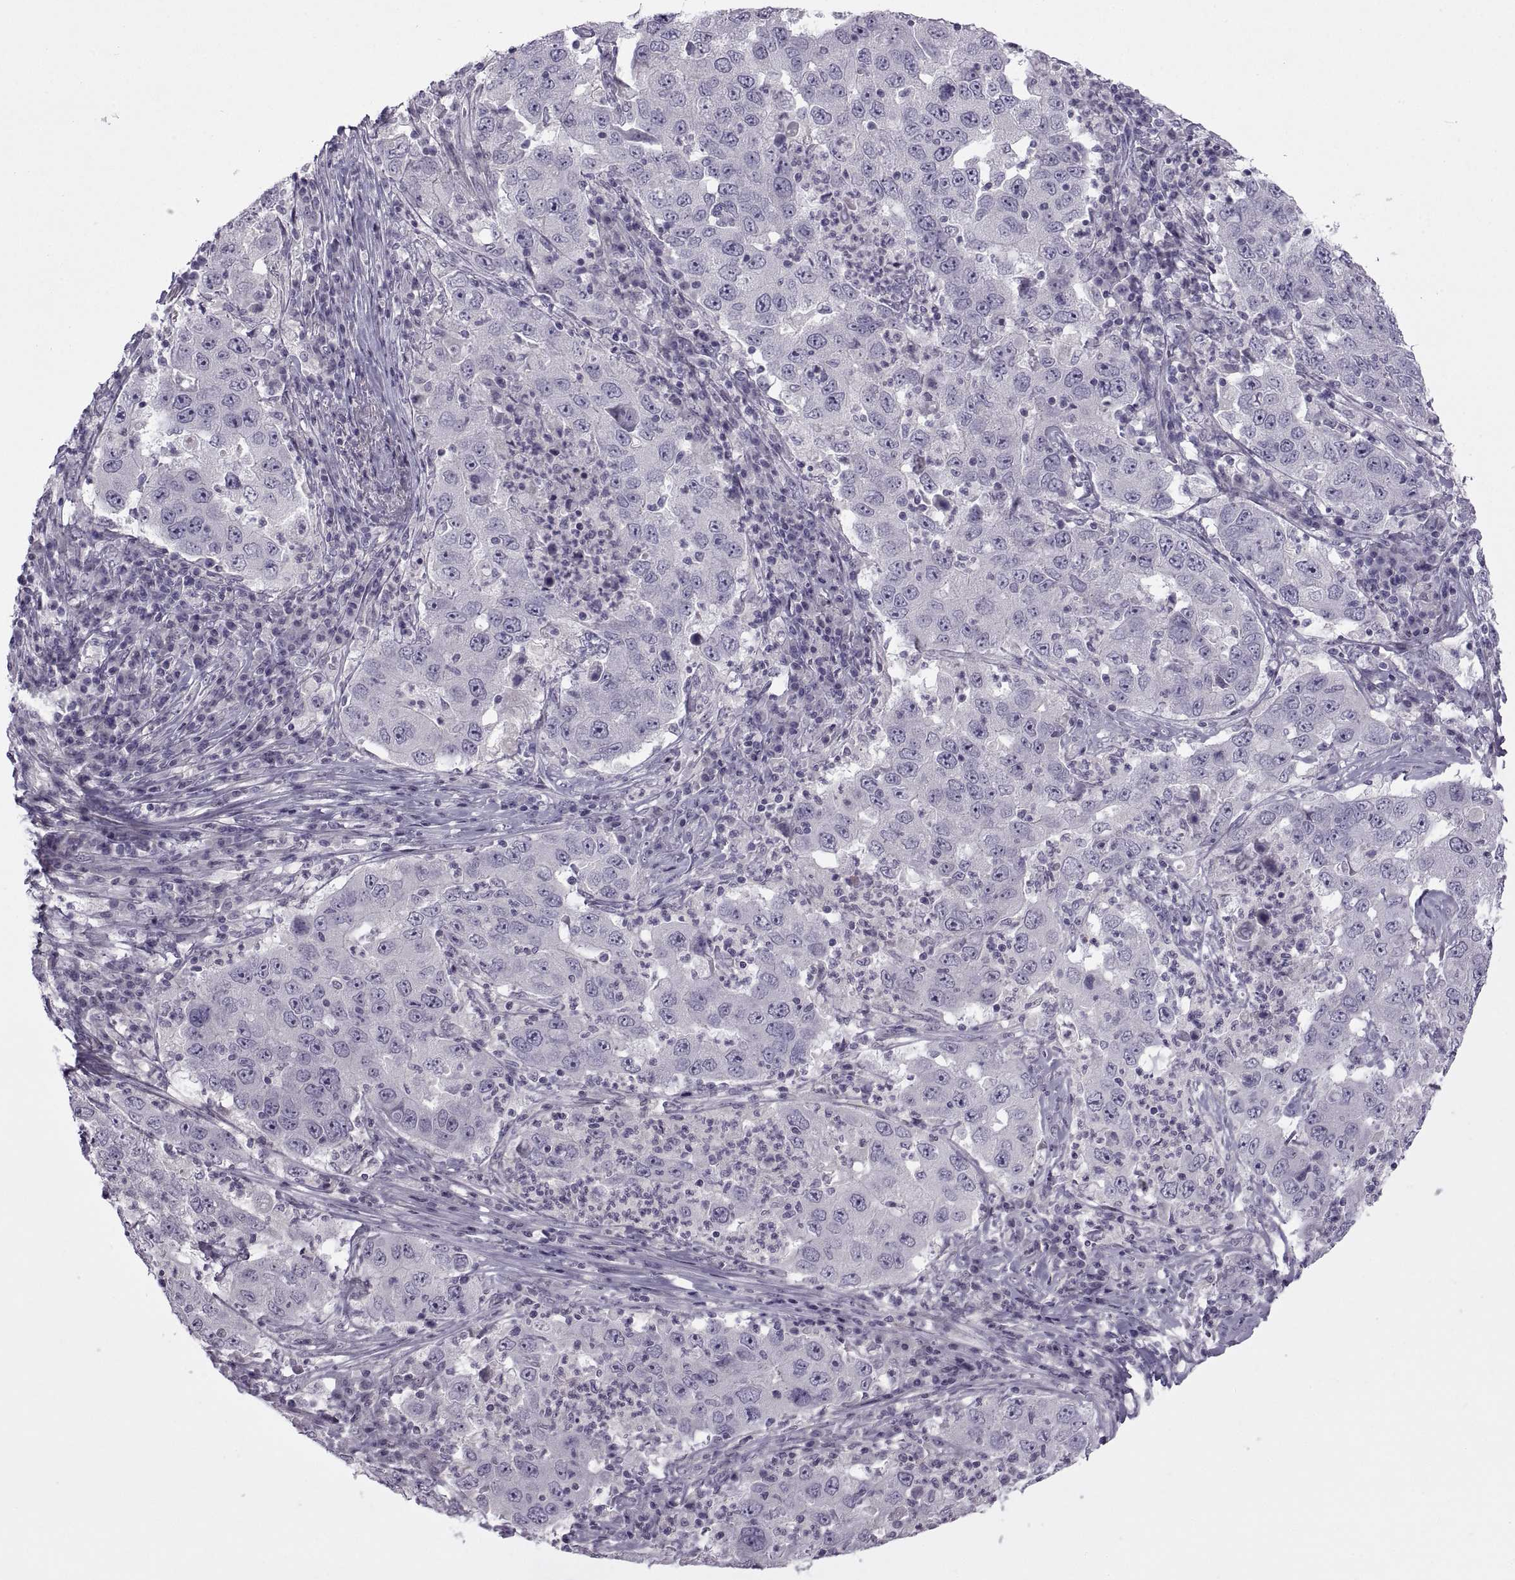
{"staining": {"intensity": "negative", "quantity": "none", "location": "none"}, "tissue": "lung cancer", "cell_type": "Tumor cells", "image_type": "cancer", "snomed": [{"axis": "morphology", "description": "Adenocarcinoma, NOS"}, {"axis": "topography", "description": "Lung"}], "caption": "This is an immunohistochemistry (IHC) histopathology image of lung adenocarcinoma. There is no positivity in tumor cells.", "gene": "BSPH1", "patient": {"sex": "male", "age": 73}}